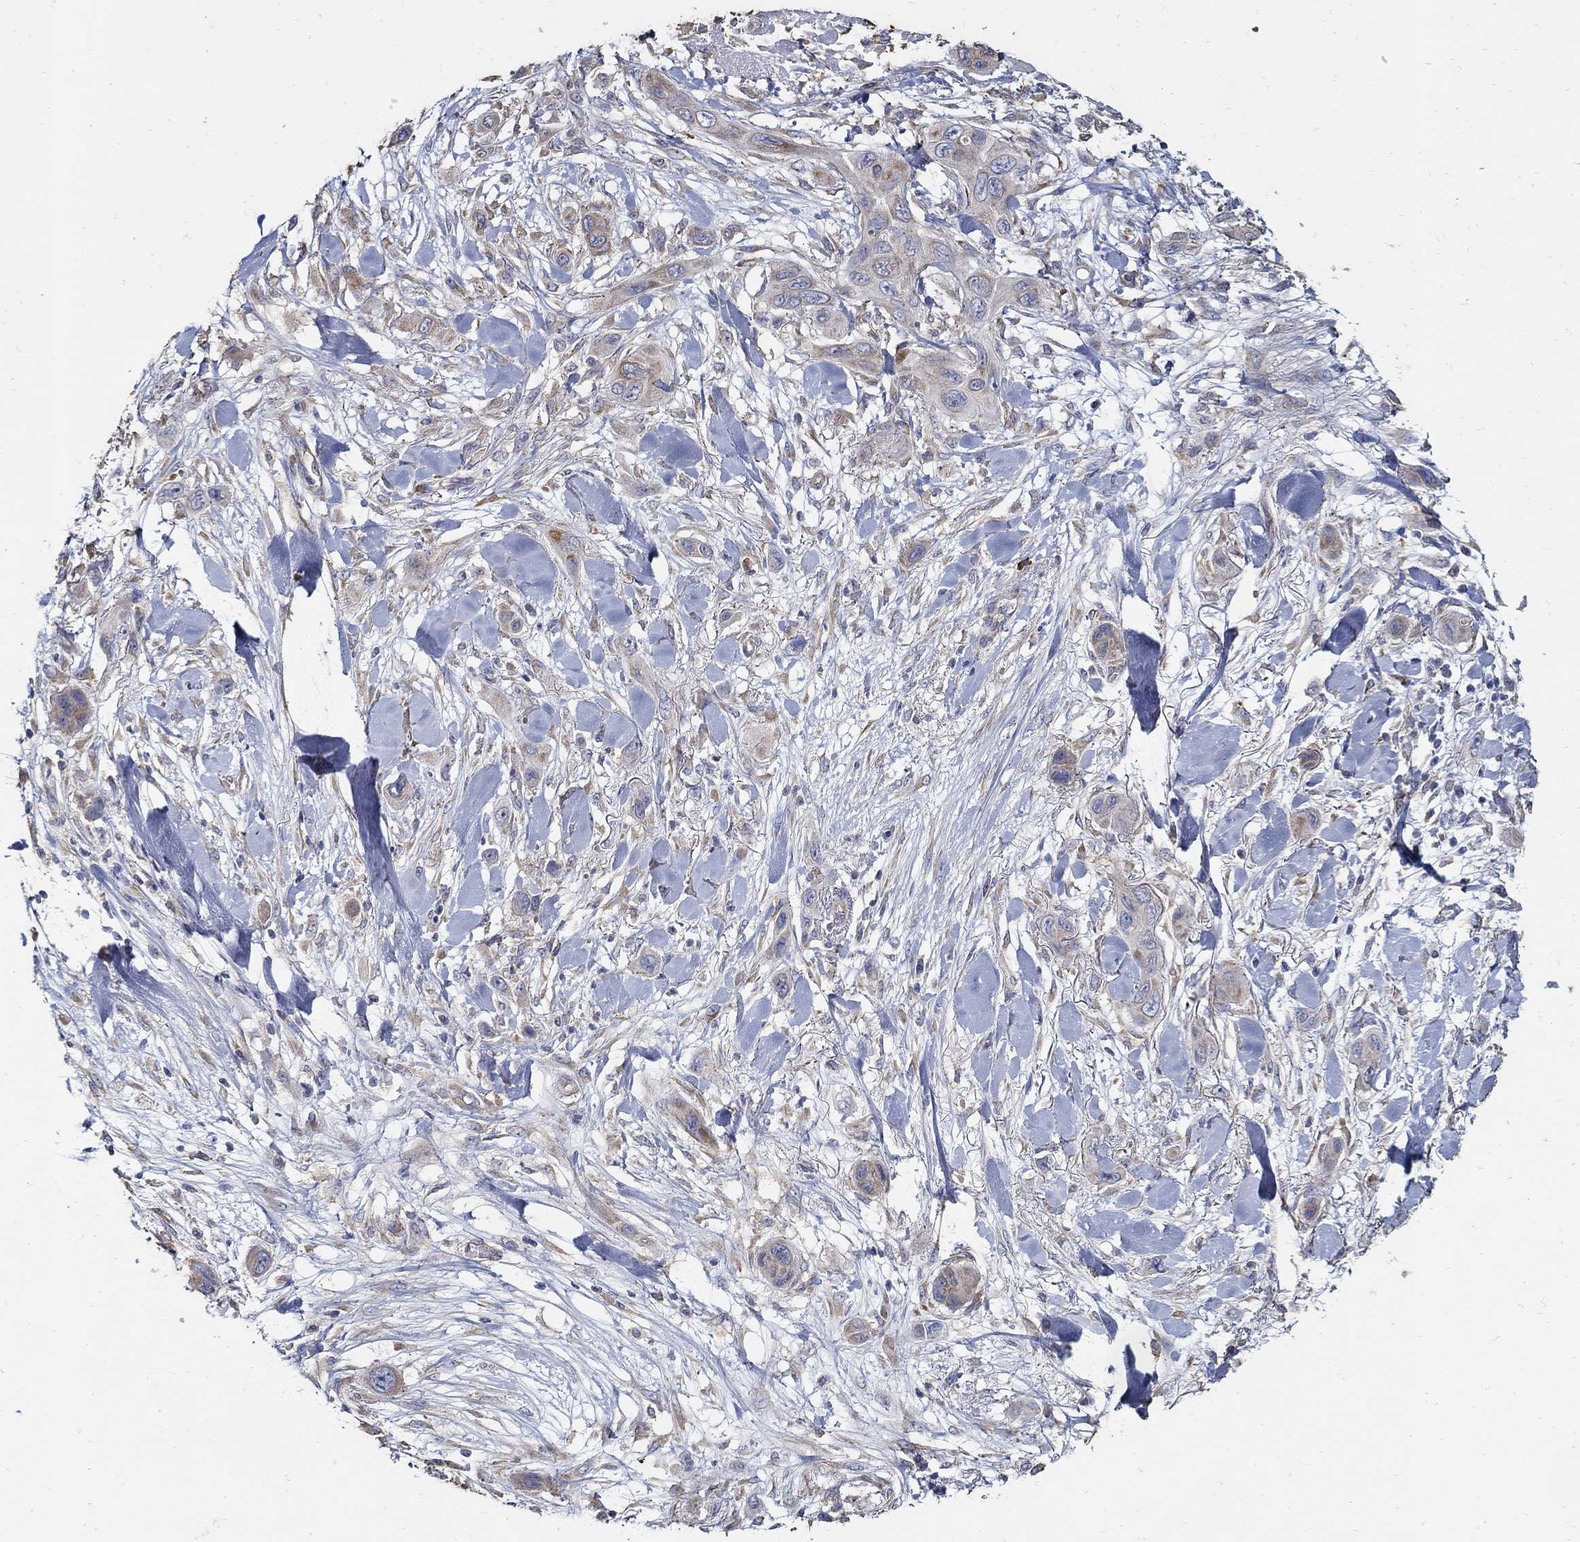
{"staining": {"intensity": "moderate", "quantity": "25%-75%", "location": "cytoplasmic/membranous"}, "tissue": "skin cancer", "cell_type": "Tumor cells", "image_type": "cancer", "snomed": [{"axis": "morphology", "description": "Squamous cell carcinoma, NOS"}, {"axis": "topography", "description": "Skin"}], "caption": "Tumor cells demonstrate medium levels of moderate cytoplasmic/membranous expression in about 25%-75% of cells in human squamous cell carcinoma (skin).", "gene": "EMILIN3", "patient": {"sex": "male", "age": 79}}